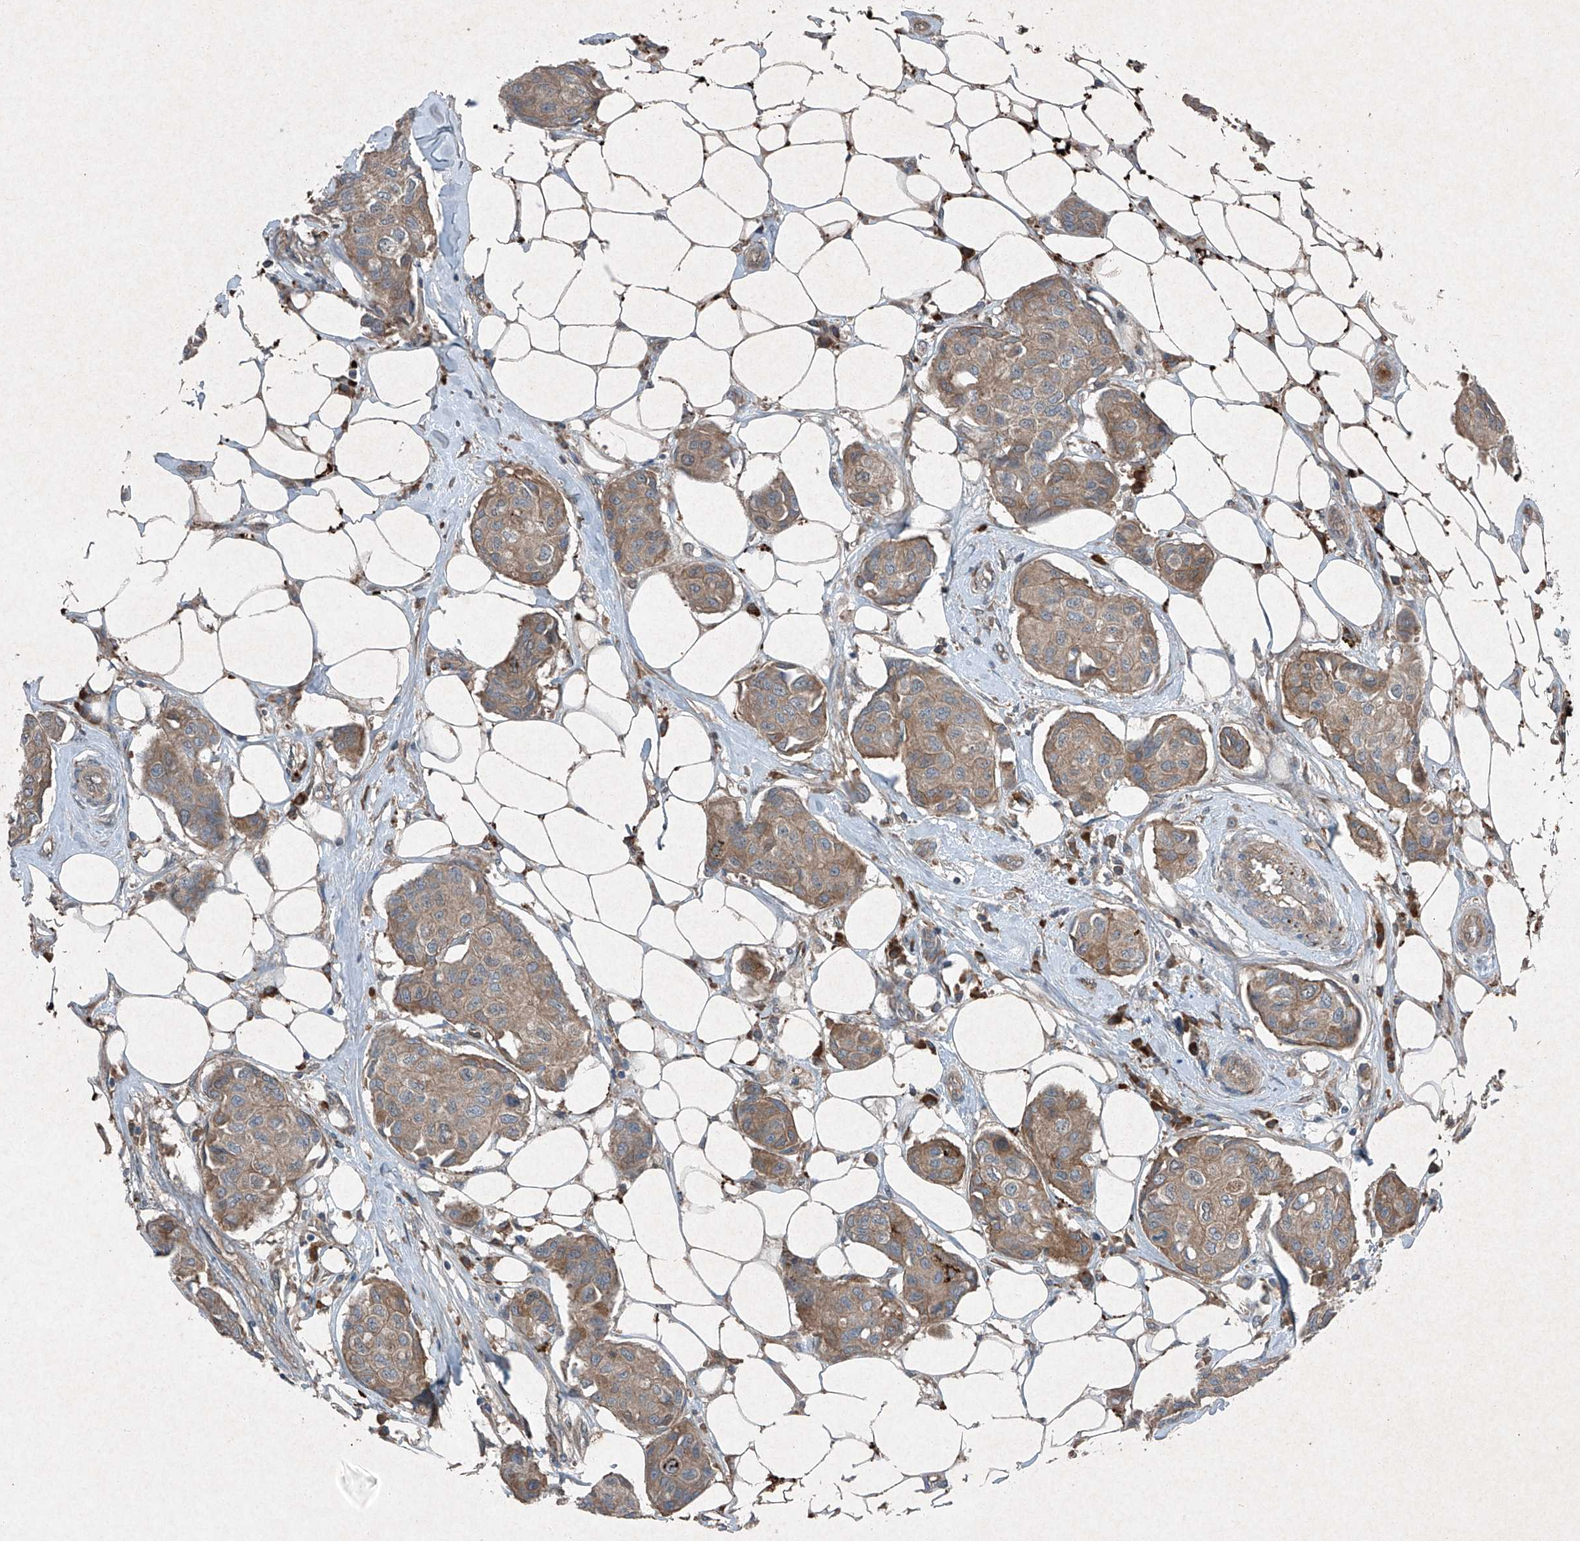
{"staining": {"intensity": "weak", "quantity": ">75%", "location": "cytoplasmic/membranous"}, "tissue": "breast cancer", "cell_type": "Tumor cells", "image_type": "cancer", "snomed": [{"axis": "morphology", "description": "Duct carcinoma"}, {"axis": "topography", "description": "Breast"}], "caption": "Protein expression analysis of intraductal carcinoma (breast) reveals weak cytoplasmic/membranous staining in approximately >75% of tumor cells.", "gene": "FOXRED2", "patient": {"sex": "female", "age": 80}}